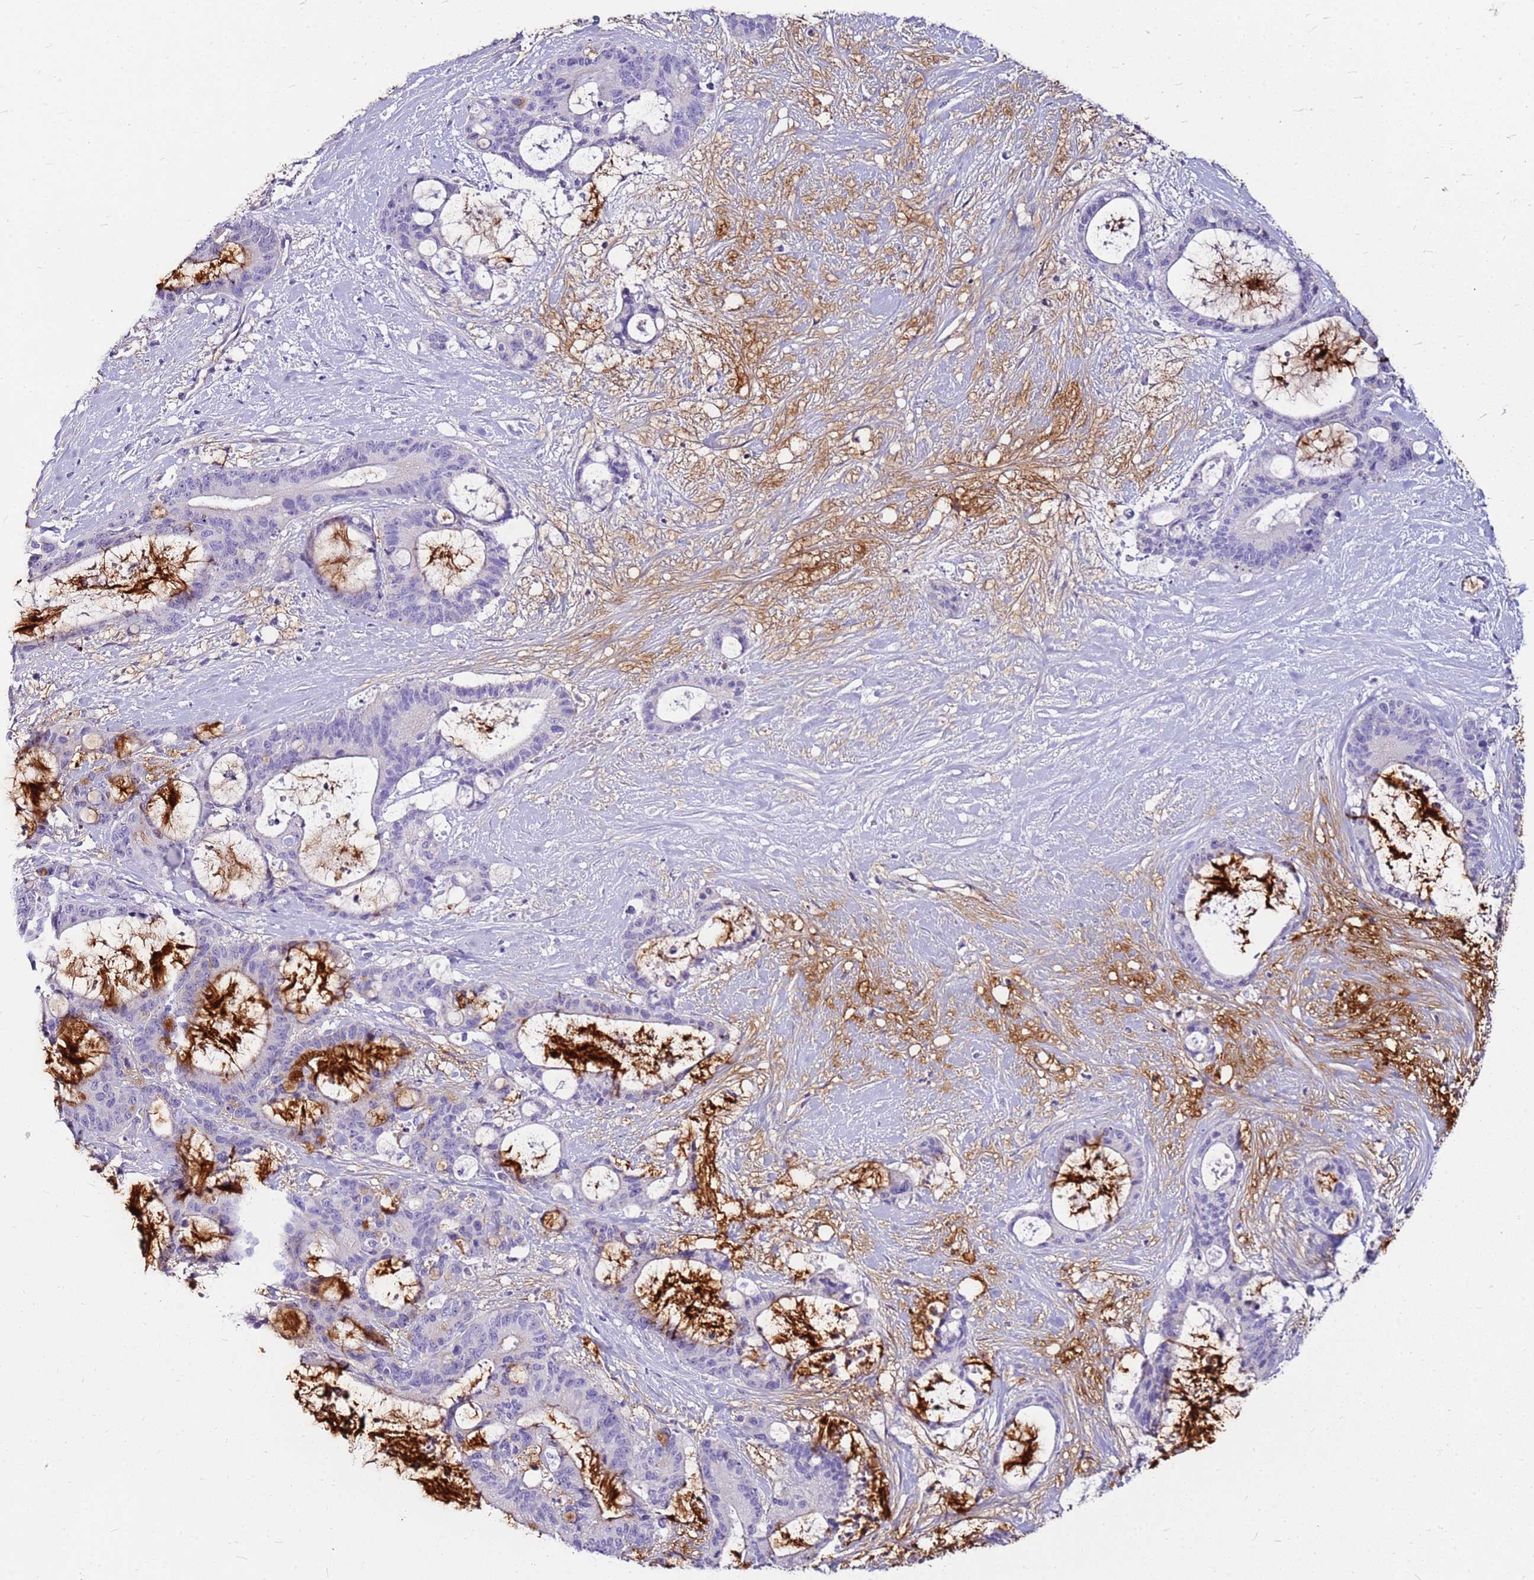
{"staining": {"intensity": "negative", "quantity": "none", "location": "none"}, "tissue": "liver cancer", "cell_type": "Tumor cells", "image_type": "cancer", "snomed": [{"axis": "morphology", "description": "Normal tissue, NOS"}, {"axis": "morphology", "description": "Cholangiocarcinoma"}, {"axis": "topography", "description": "Liver"}, {"axis": "topography", "description": "Peripheral nerve tissue"}], "caption": "IHC micrograph of neoplastic tissue: human liver cancer stained with DAB exhibits no significant protein expression in tumor cells.", "gene": "DCDC2B", "patient": {"sex": "female", "age": 73}}